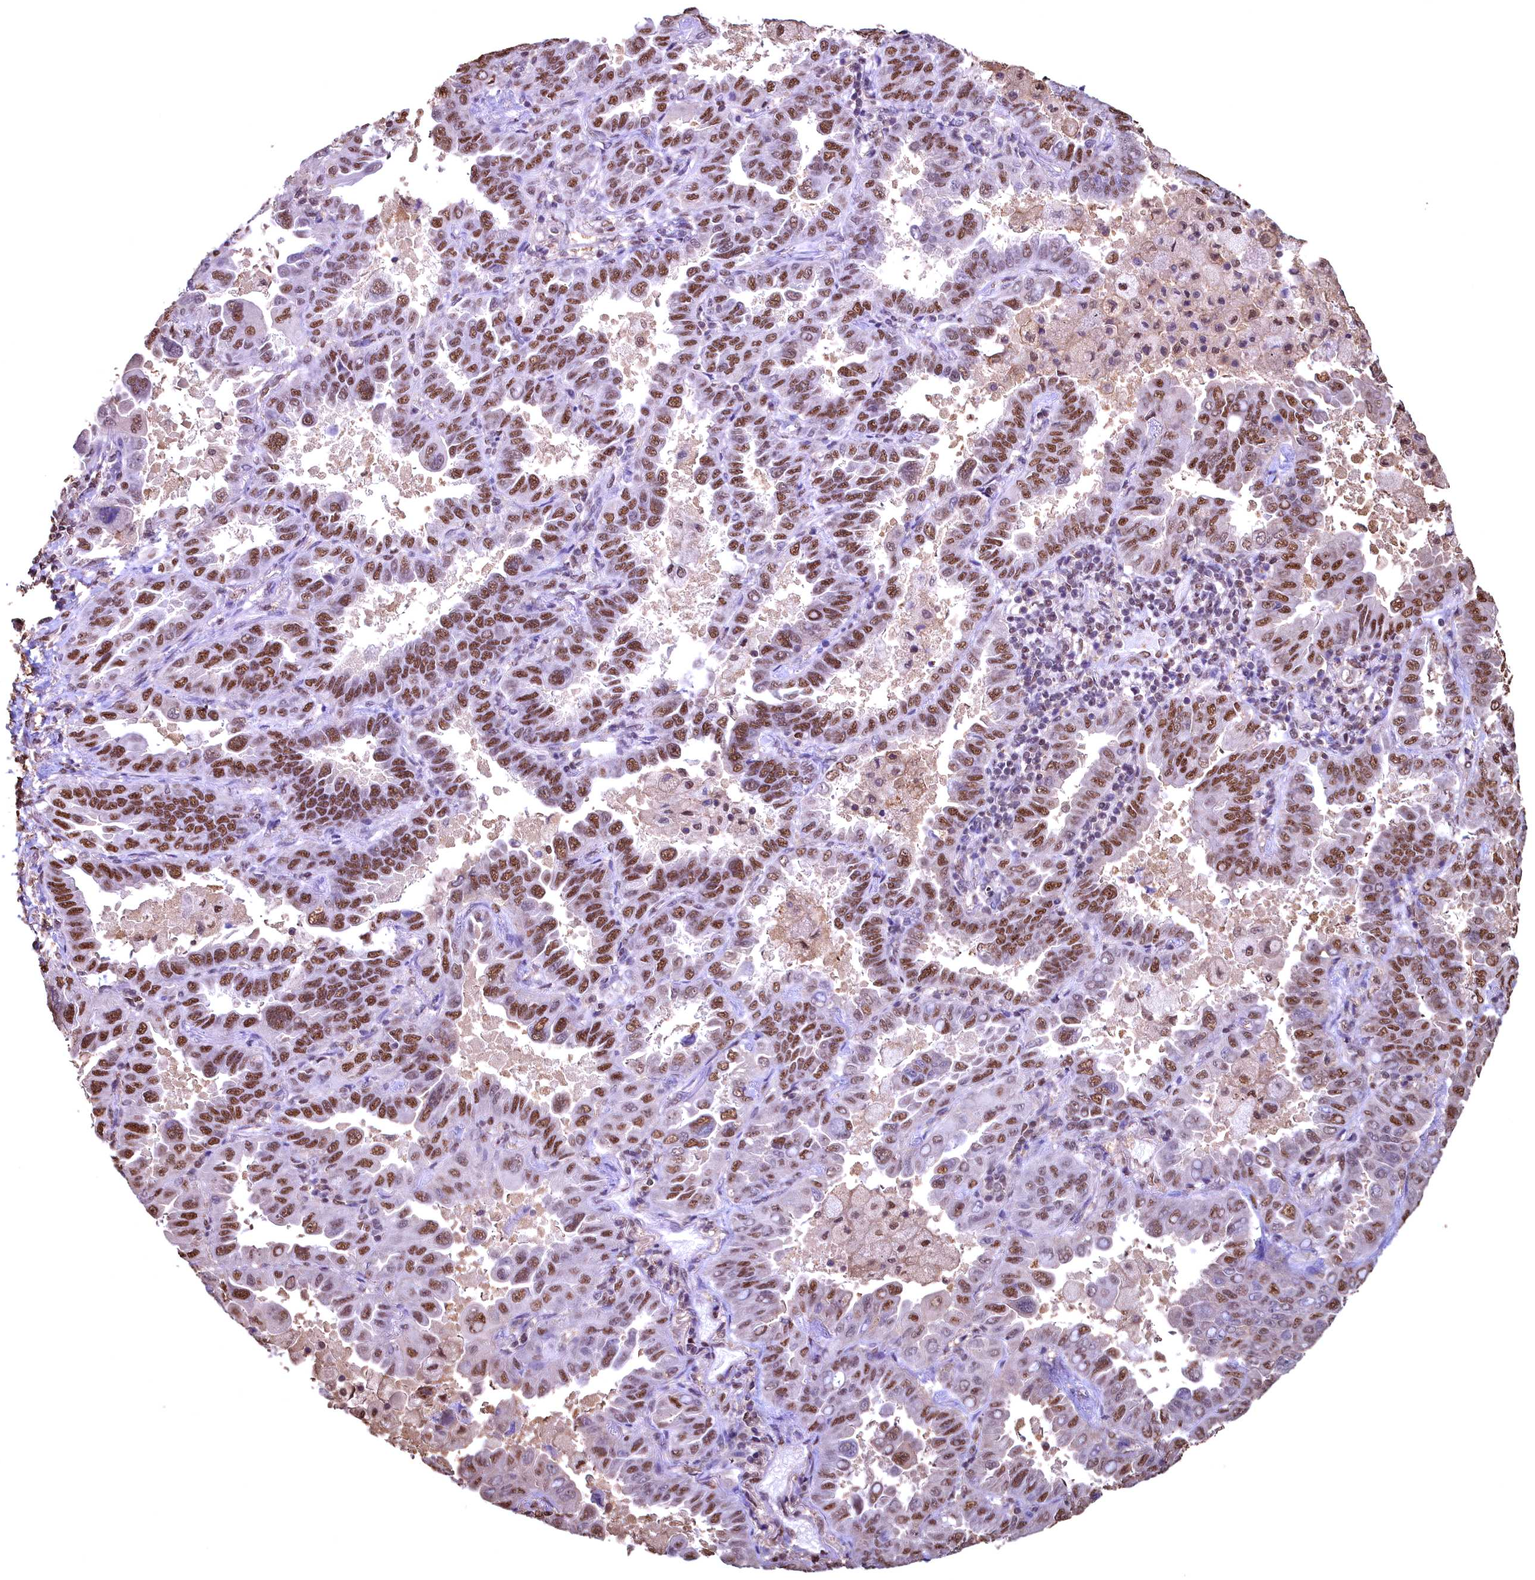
{"staining": {"intensity": "strong", "quantity": ">75%", "location": "nuclear"}, "tissue": "lung cancer", "cell_type": "Tumor cells", "image_type": "cancer", "snomed": [{"axis": "morphology", "description": "Adenocarcinoma, NOS"}, {"axis": "topography", "description": "Lung"}], "caption": "Lung cancer tissue exhibits strong nuclear positivity in about >75% of tumor cells (DAB (3,3'-diaminobenzidine) = brown stain, brightfield microscopy at high magnification).", "gene": "GAPDH", "patient": {"sex": "male", "age": 64}}